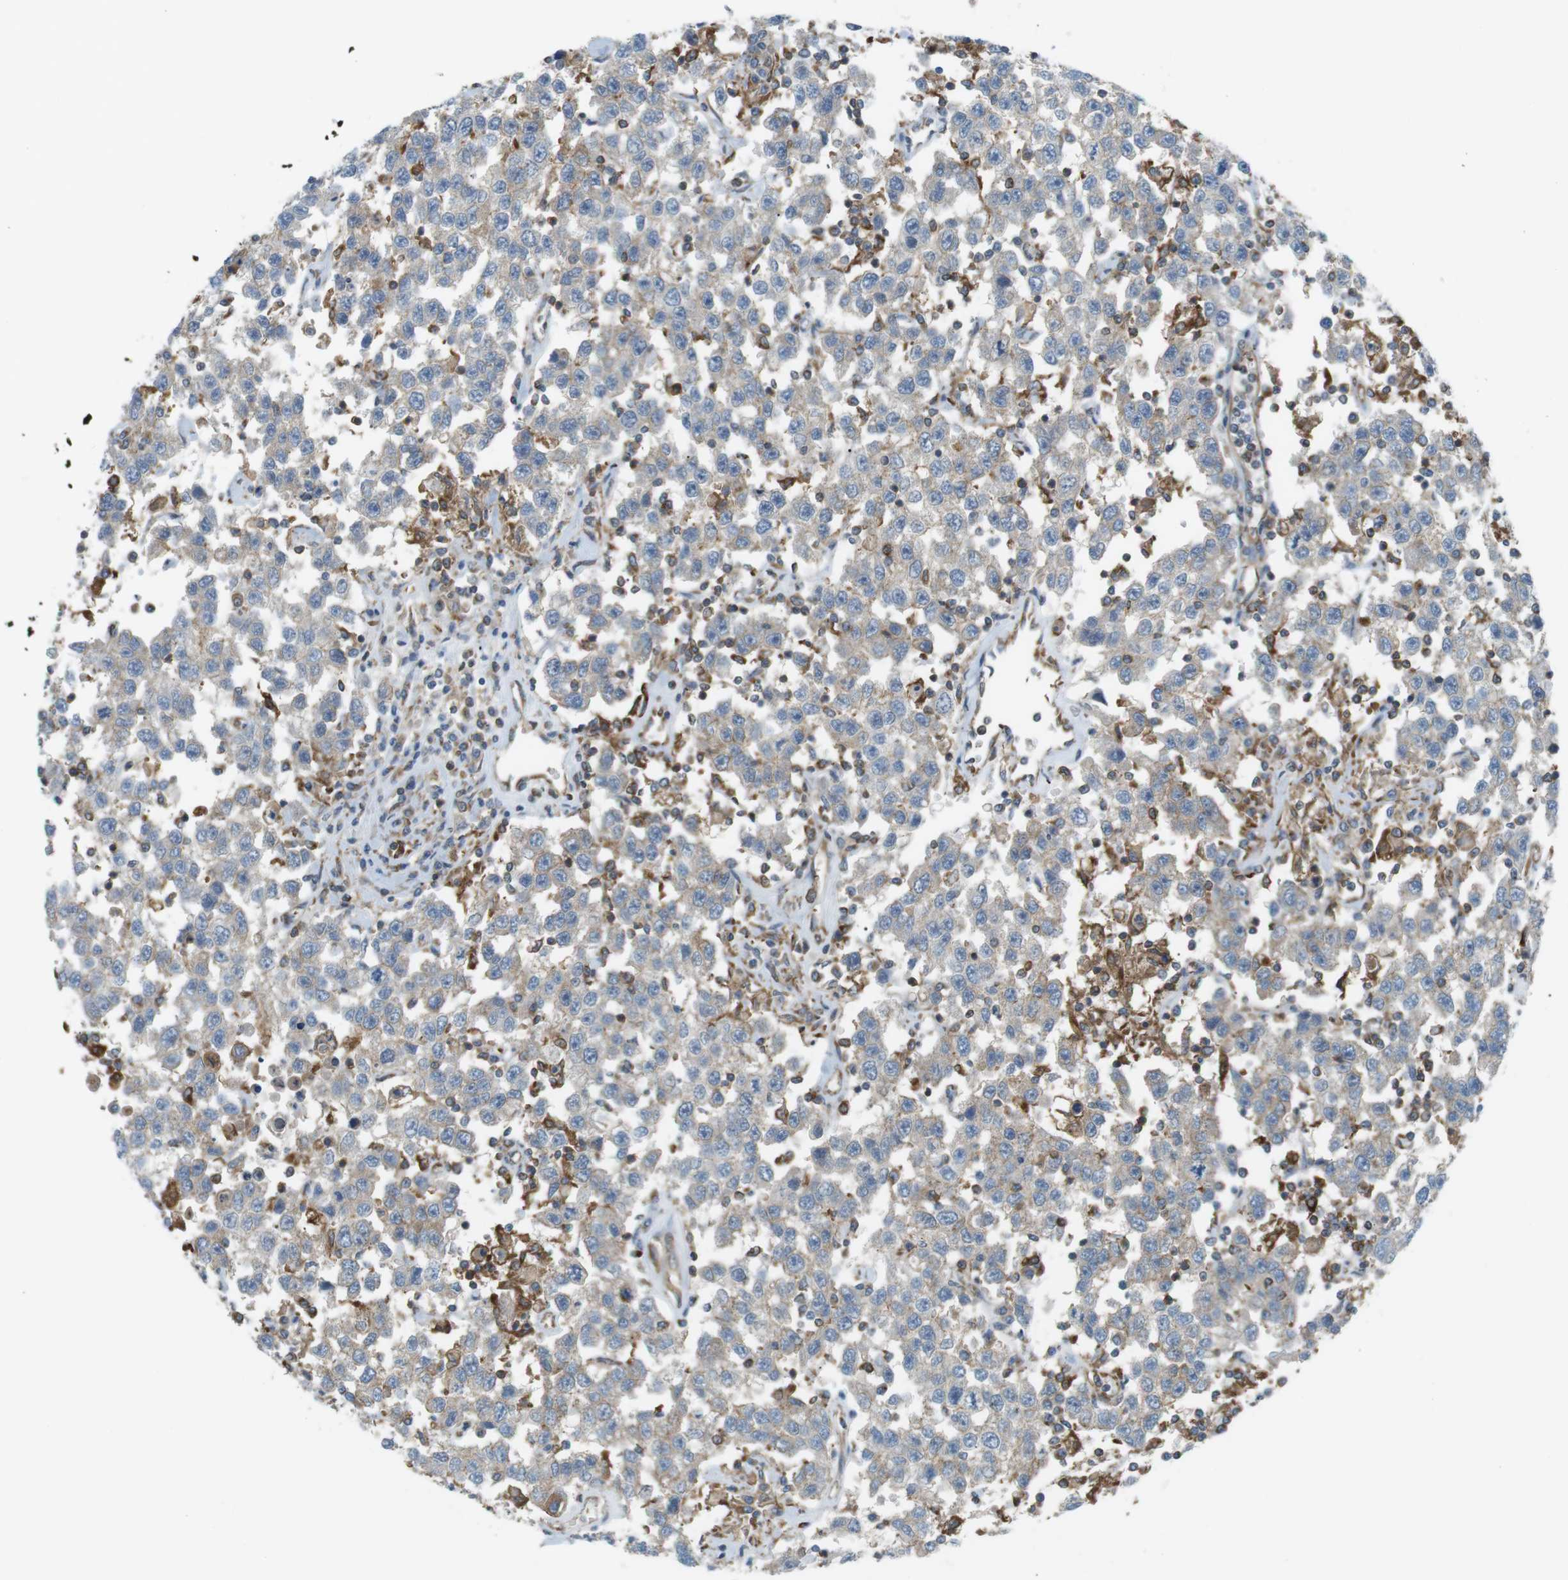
{"staining": {"intensity": "weak", "quantity": "25%-75%", "location": "cytoplasmic/membranous"}, "tissue": "testis cancer", "cell_type": "Tumor cells", "image_type": "cancer", "snomed": [{"axis": "morphology", "description": "Seminoma, NOS"}, {"axis": "topography", "description": "Testis"}], "caption": "This histopathology image exhibits immunohistochemistry staining of testis seminoma, with low weak cytoplasmic/membranous positivity in about 25%-75% of tumor cells.", "gene": "PEPD", "patient": {"sex": "male", "age": 41}}